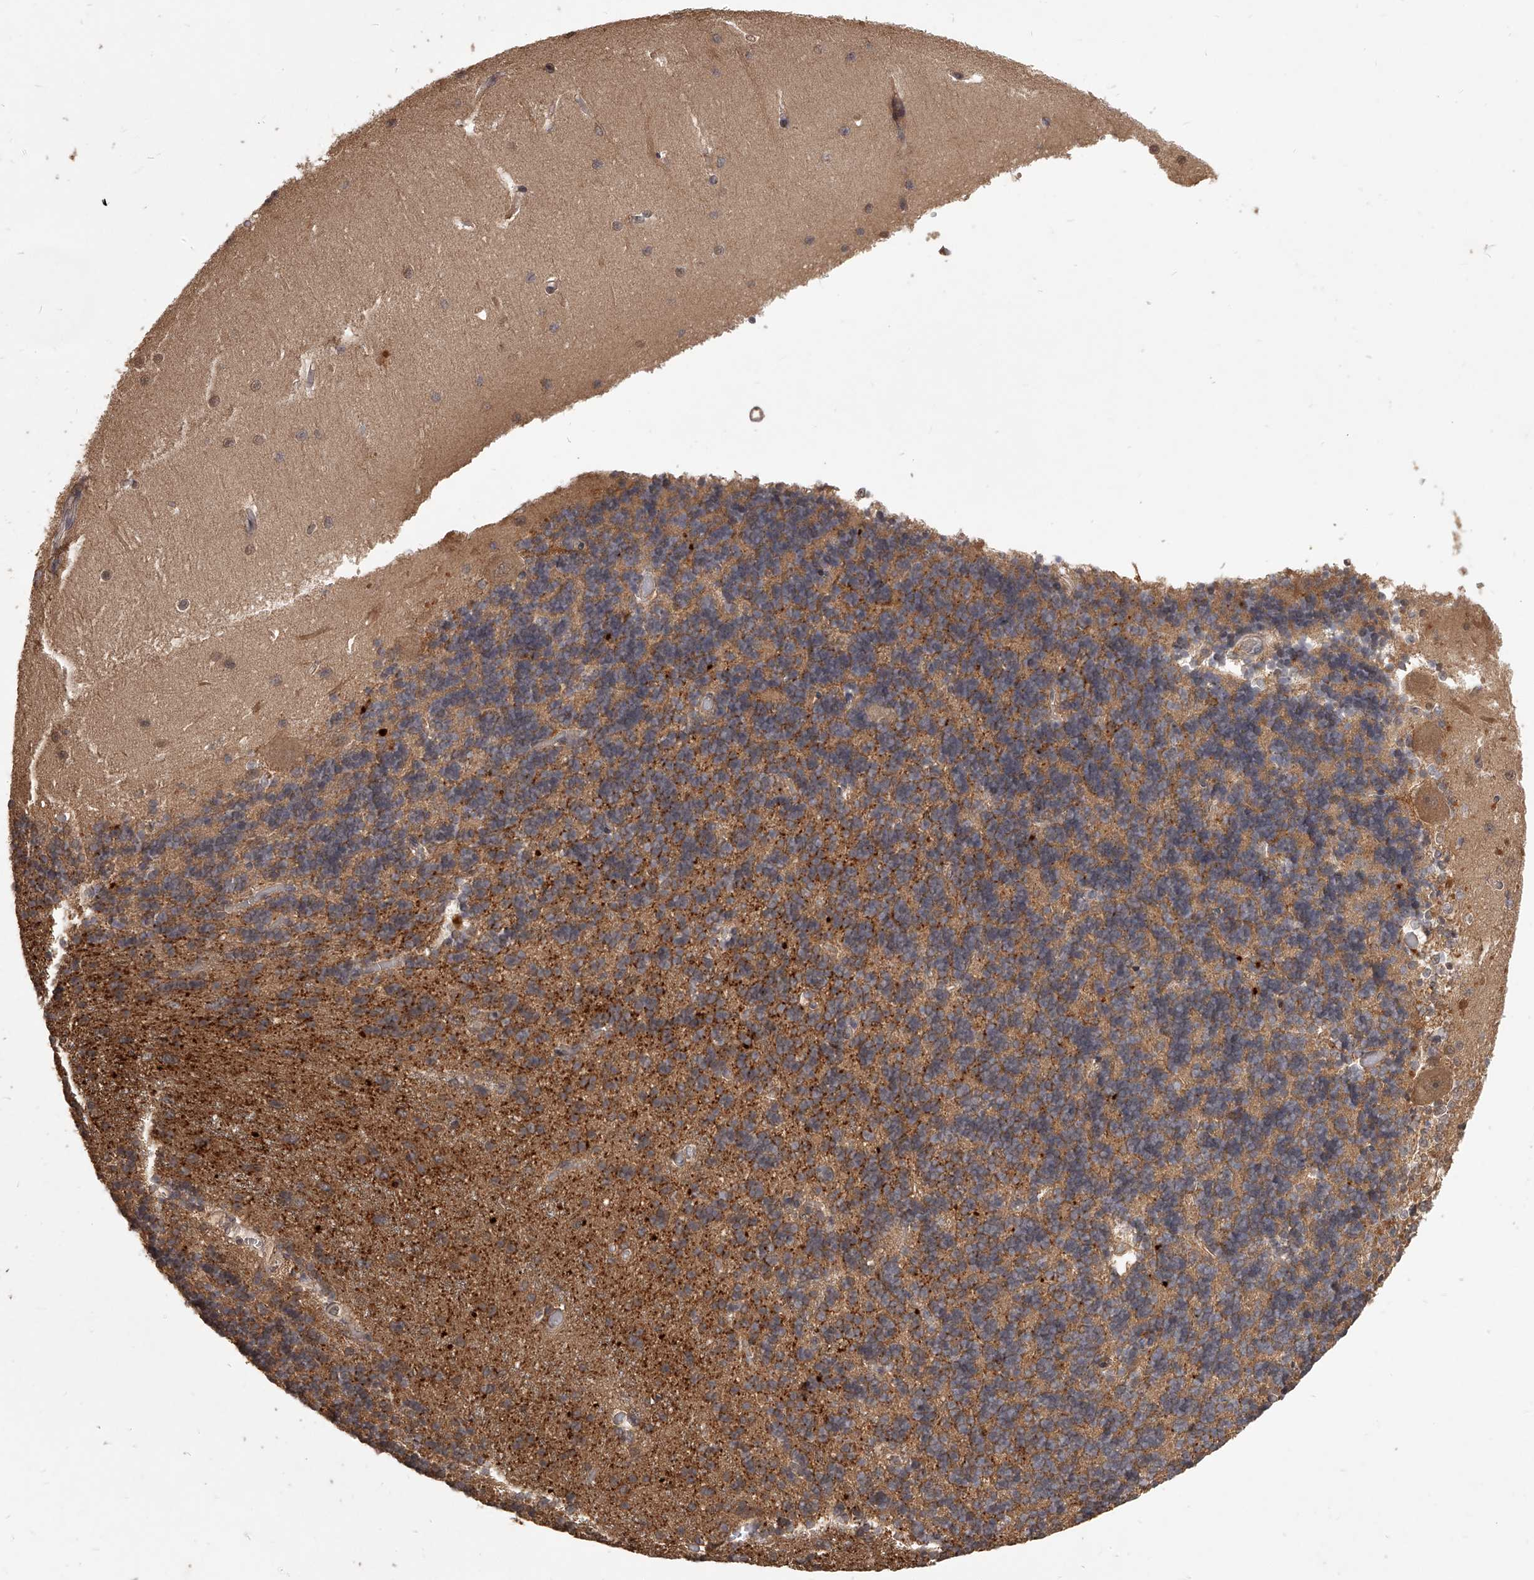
{"staining": {"intensity": "weak", "quantity": "<25%", "location": "cytoplasmic/membranous"}, "tissue": "cerebellum", "cell_type": "Cells in granular layer", "image_type": "normal", "snomed": [{"axis": "morphology", "description": "Normal tissue, NOS"}, {"axis": "topography", "description": "Cerebellum"}], "caption": "This is a image of immunohistochemistry (IHC) staining of unremarkable cerebellum, which shows no expression in cells in granular layer. (Stains: DAB (3,3'-diaminobenzidine) IHC with hematoxylin counter stain, Microscopy: brightfield microscopy at high magnification).", "gene": "SLC37A1", "patient": {"sex": "male", "age": 37}}